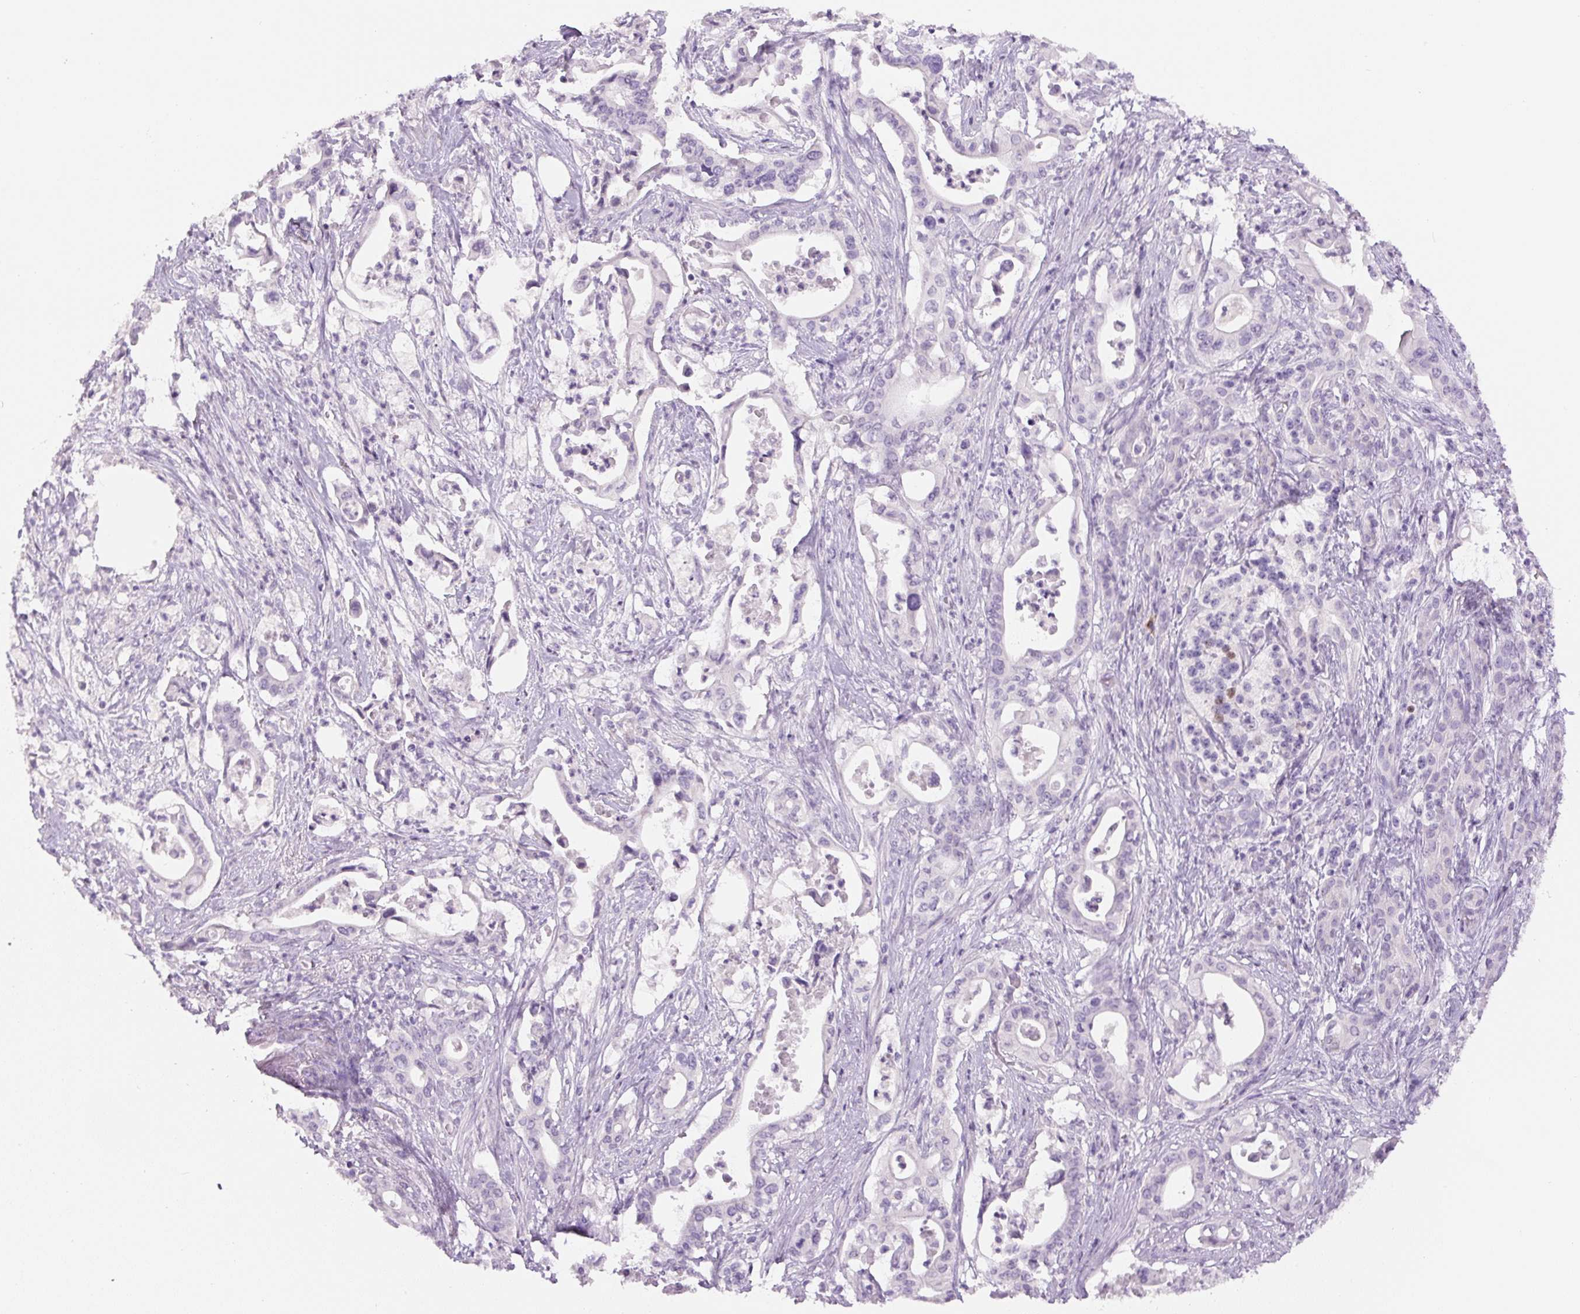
{"staining": {"intensity": "negative", "quantity": "none", "location": "none"}, "tissue": "pancreatic cancer", "cell_type": "Tumor cells", "image_type": "cancer", "snomed": [{"axis": "morphology", "description": "Adenocarcinoma, NOS"}, {"axis": "topography", "description": "Pancreas"}], "caption": "Immunohistochemistry (IHC) photomicrograph of neoplastic tissue: human adenocarcinoma (pancreatic) stained with DAB (3,3'-diaminobenzidine) exhibits no significant protein positivity in tumor cells. (Stains: DAB (3,3'-diaminobenzidine) immunohistochemistry (IHC) with hematoxylin counter stain, Microscopy: brightfield microscopy at high magnification).", "gene": "SIX1", "patient": {"sex": "female", "age": 77}}